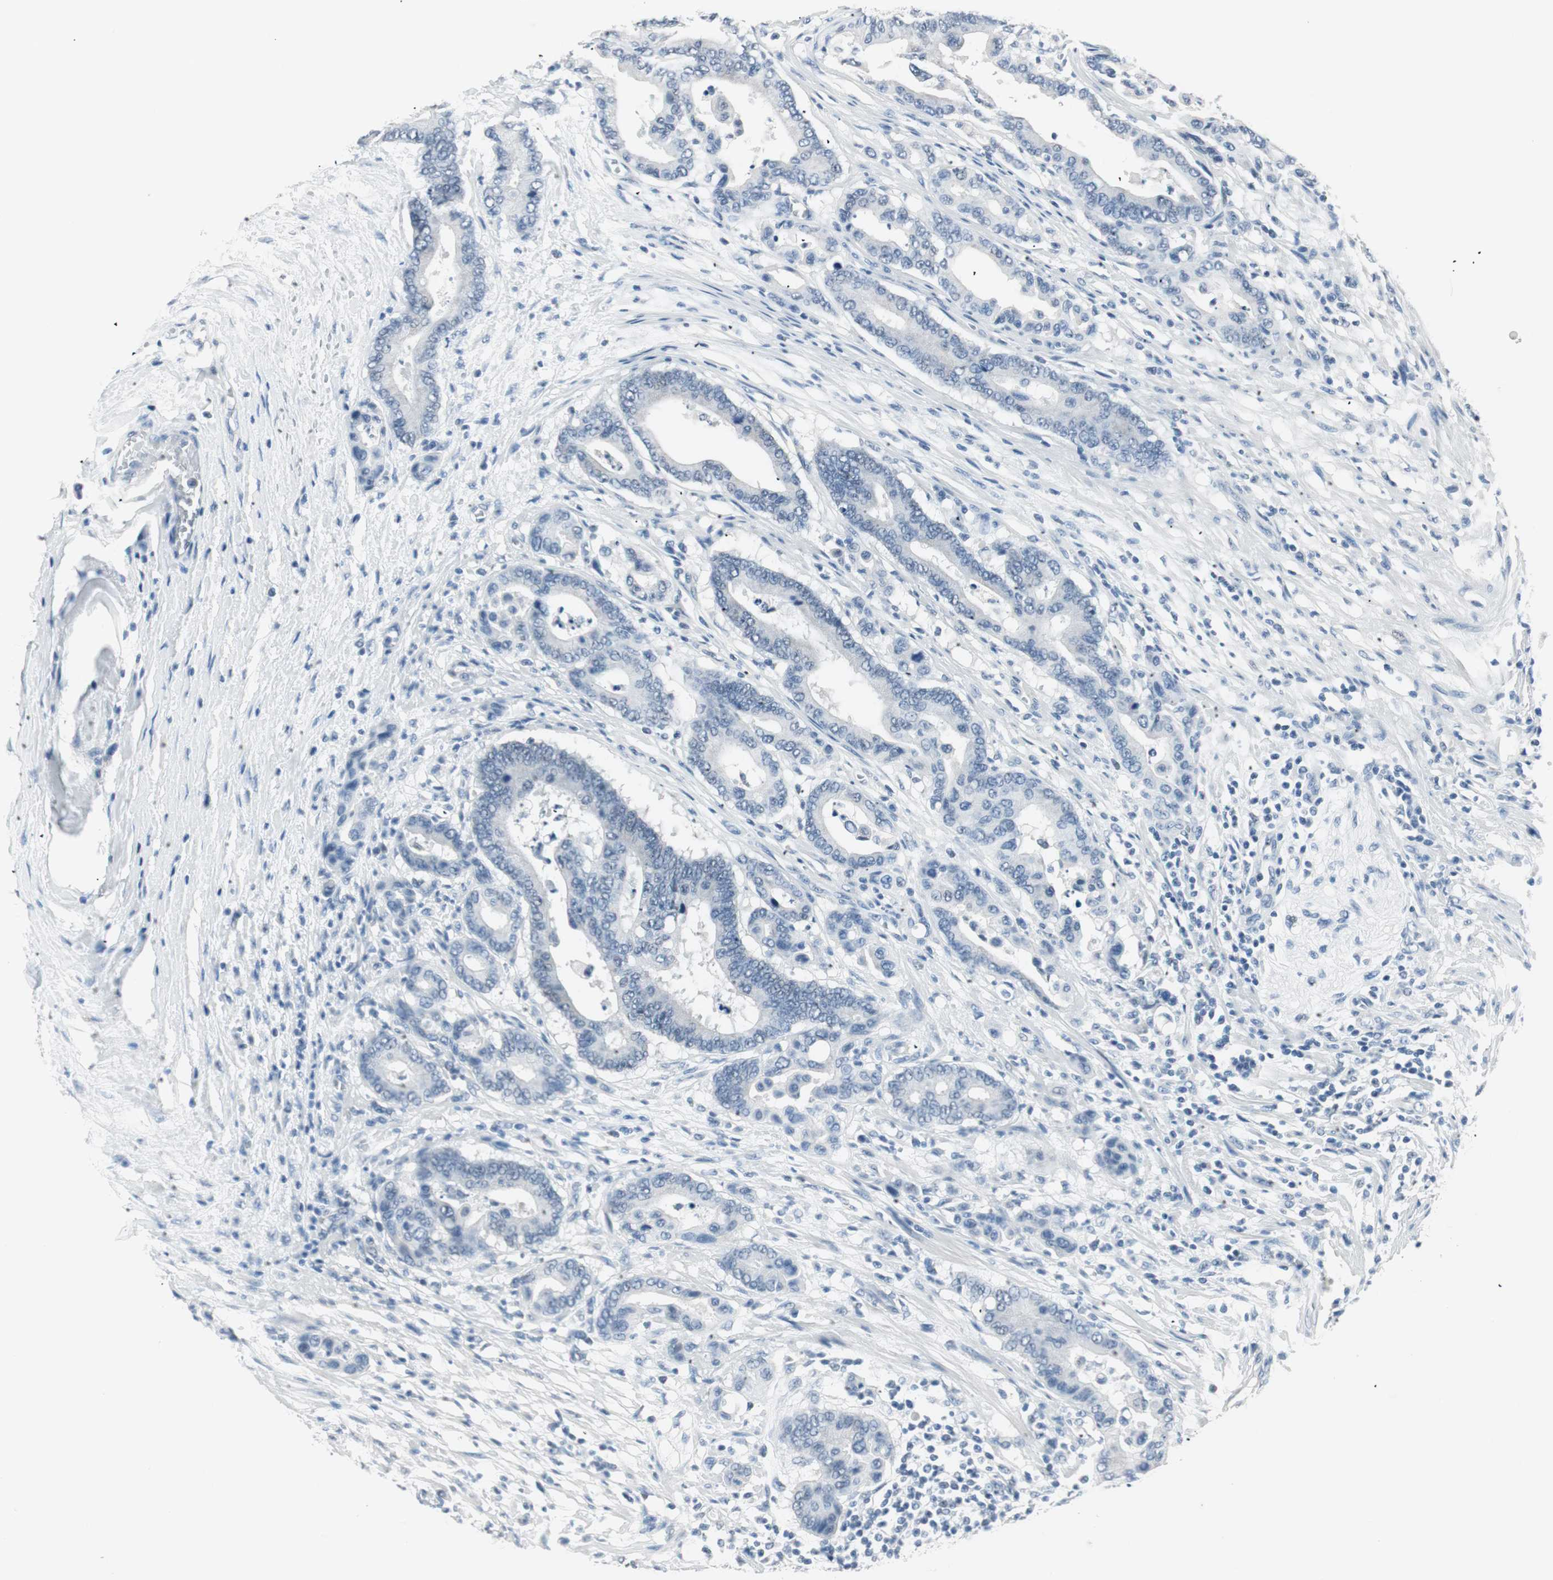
{"staining": {"intensity": "negative", "quantity": "none", "location": "none"}, "tissue": "colorectal cancer", "cell_type": "Tumor cells", "image_type": "cancer", "snomed": [{"axis": "morphology", "description": "Normal tissue, NOS"}, {"axis": "morphology", "description": "Adenocarcinoma, NOS"}, {"axis": "topography", "description": "Colon"}], "caption": "The histopathology image exhibits no staining of tumor cells in adenocarcinoma (colorectal).", "gene": "HOXB13", "patient": {"sex": "male", "age": 82}}